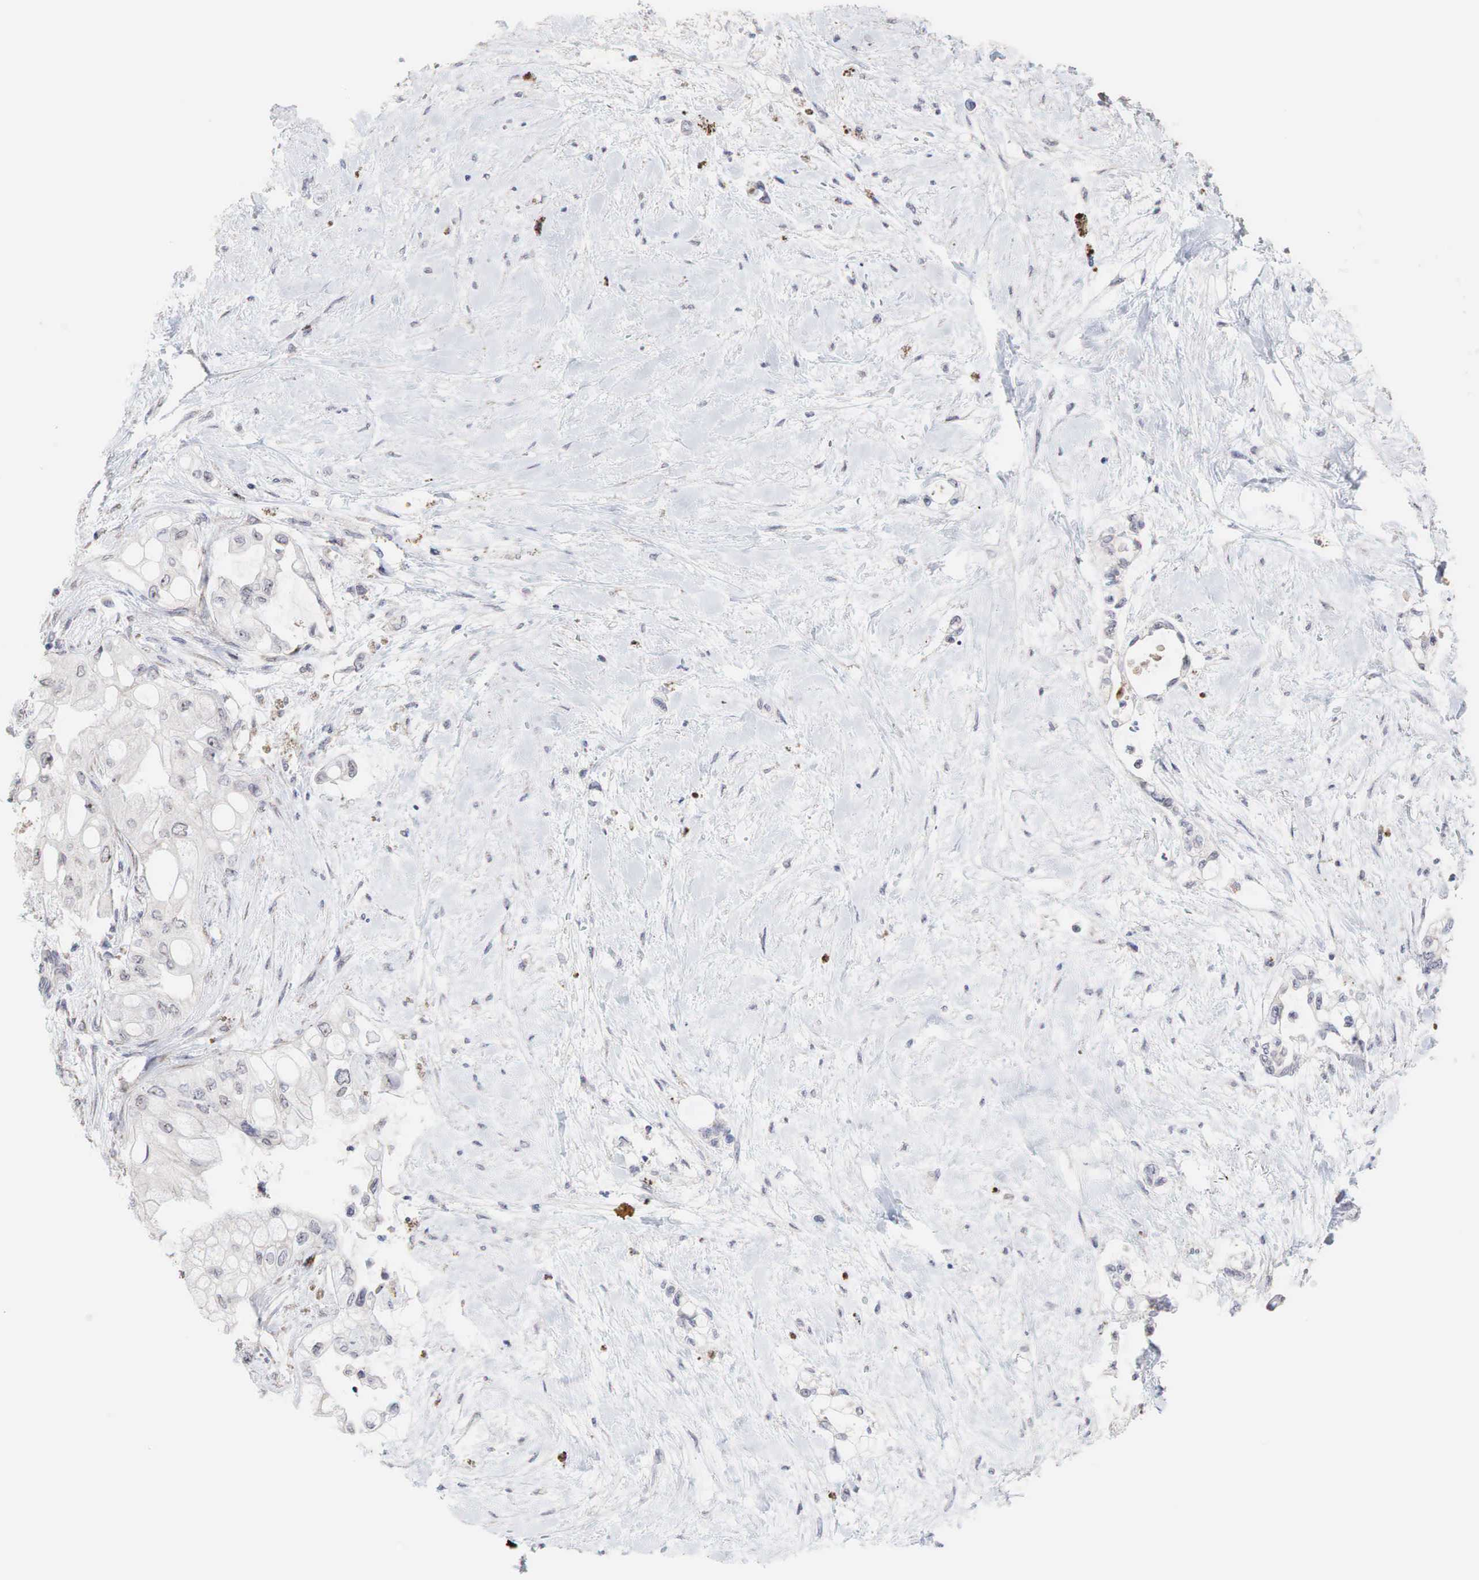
{"staining": {"intensity": "negative", "quantity": "none", "location": "none"}, "tissue": "pancreatic cancer", "cell_type": "Tumor cells", "image_type": "cancer", "snomed": [{"axis": "morphology", "description": "Adenocarcinoma, NOS"}, {"axis": "topography", "description": "Pancreas"}], "caption": "Immunohistochemical staining of pancreatic cancer (adenocarcinoma) displays no significant positivity in tumor cells. The staining is performed using DAB (3,3'-diaminobenzidine) brown chromogen with nuclei counter-stained in using hematoxylin.", "gene": "DKC1", "patient": {"sex": "female", "age": 70}}